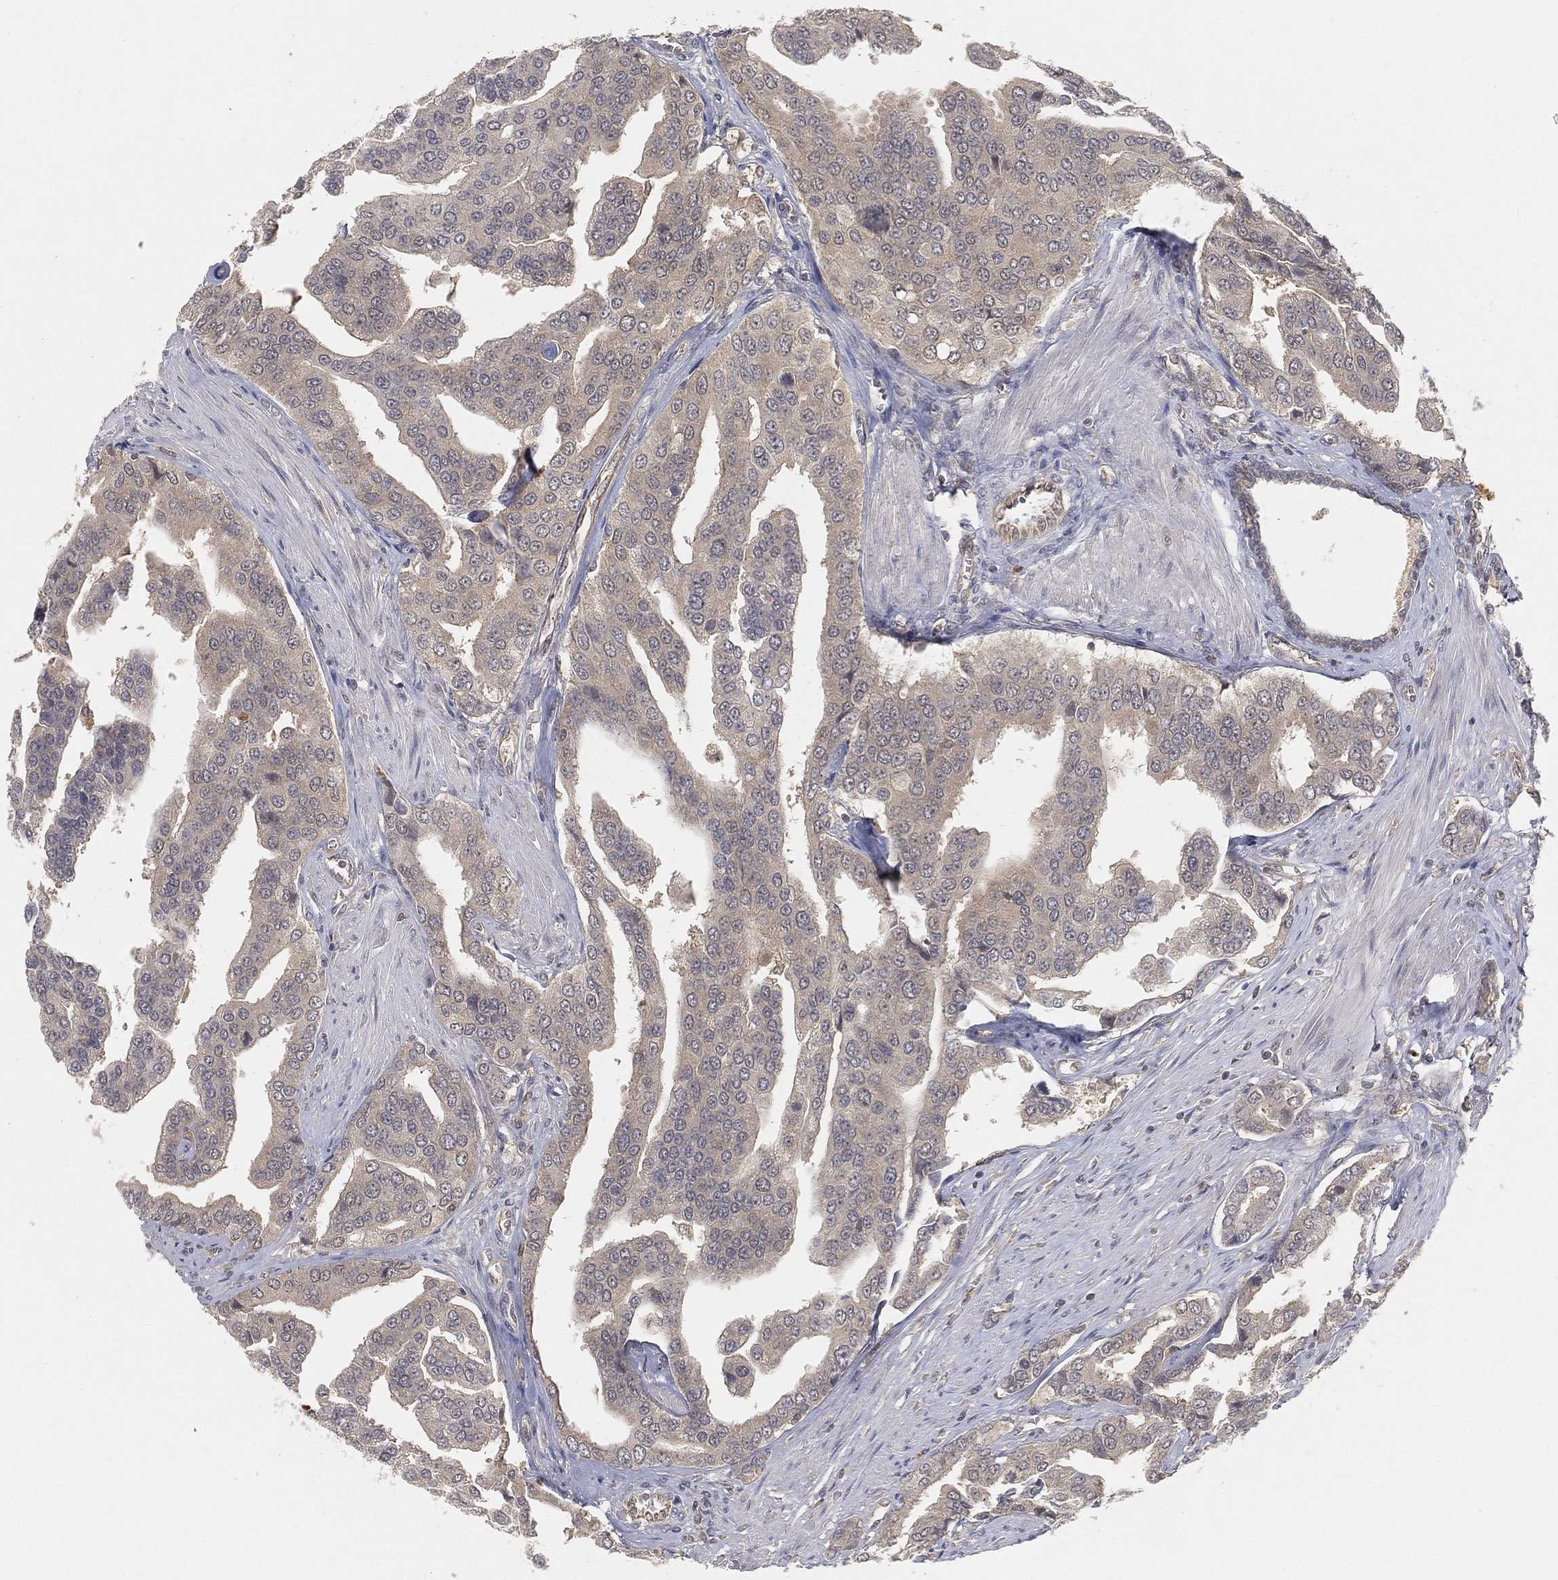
{"staining": {"intensity": "negative", "quantity": "none", "location": "none"}, "tissue": "prostate cancer", "cell_type": "Tumor cells", "image_type": "cancer", "snomed": [{"axis": "morphology", "description": "Adenocarcinoma, NOS"}, {"axis": "topography", "description": "Prostate and seminal vesicle, NOS"}, {"axis": "topography", "description": "Prostate"}], "caption": "Immunohistochemistry (IHC) micrograph of neoplastic tissue: human prostate adenocarcinoma stained with DAB (3,3'-diaminobenzidine) displays no significant protein staining in tumor cells.", "gene": "MAPK1", "patient": {"sex": "male", "age": 69}}